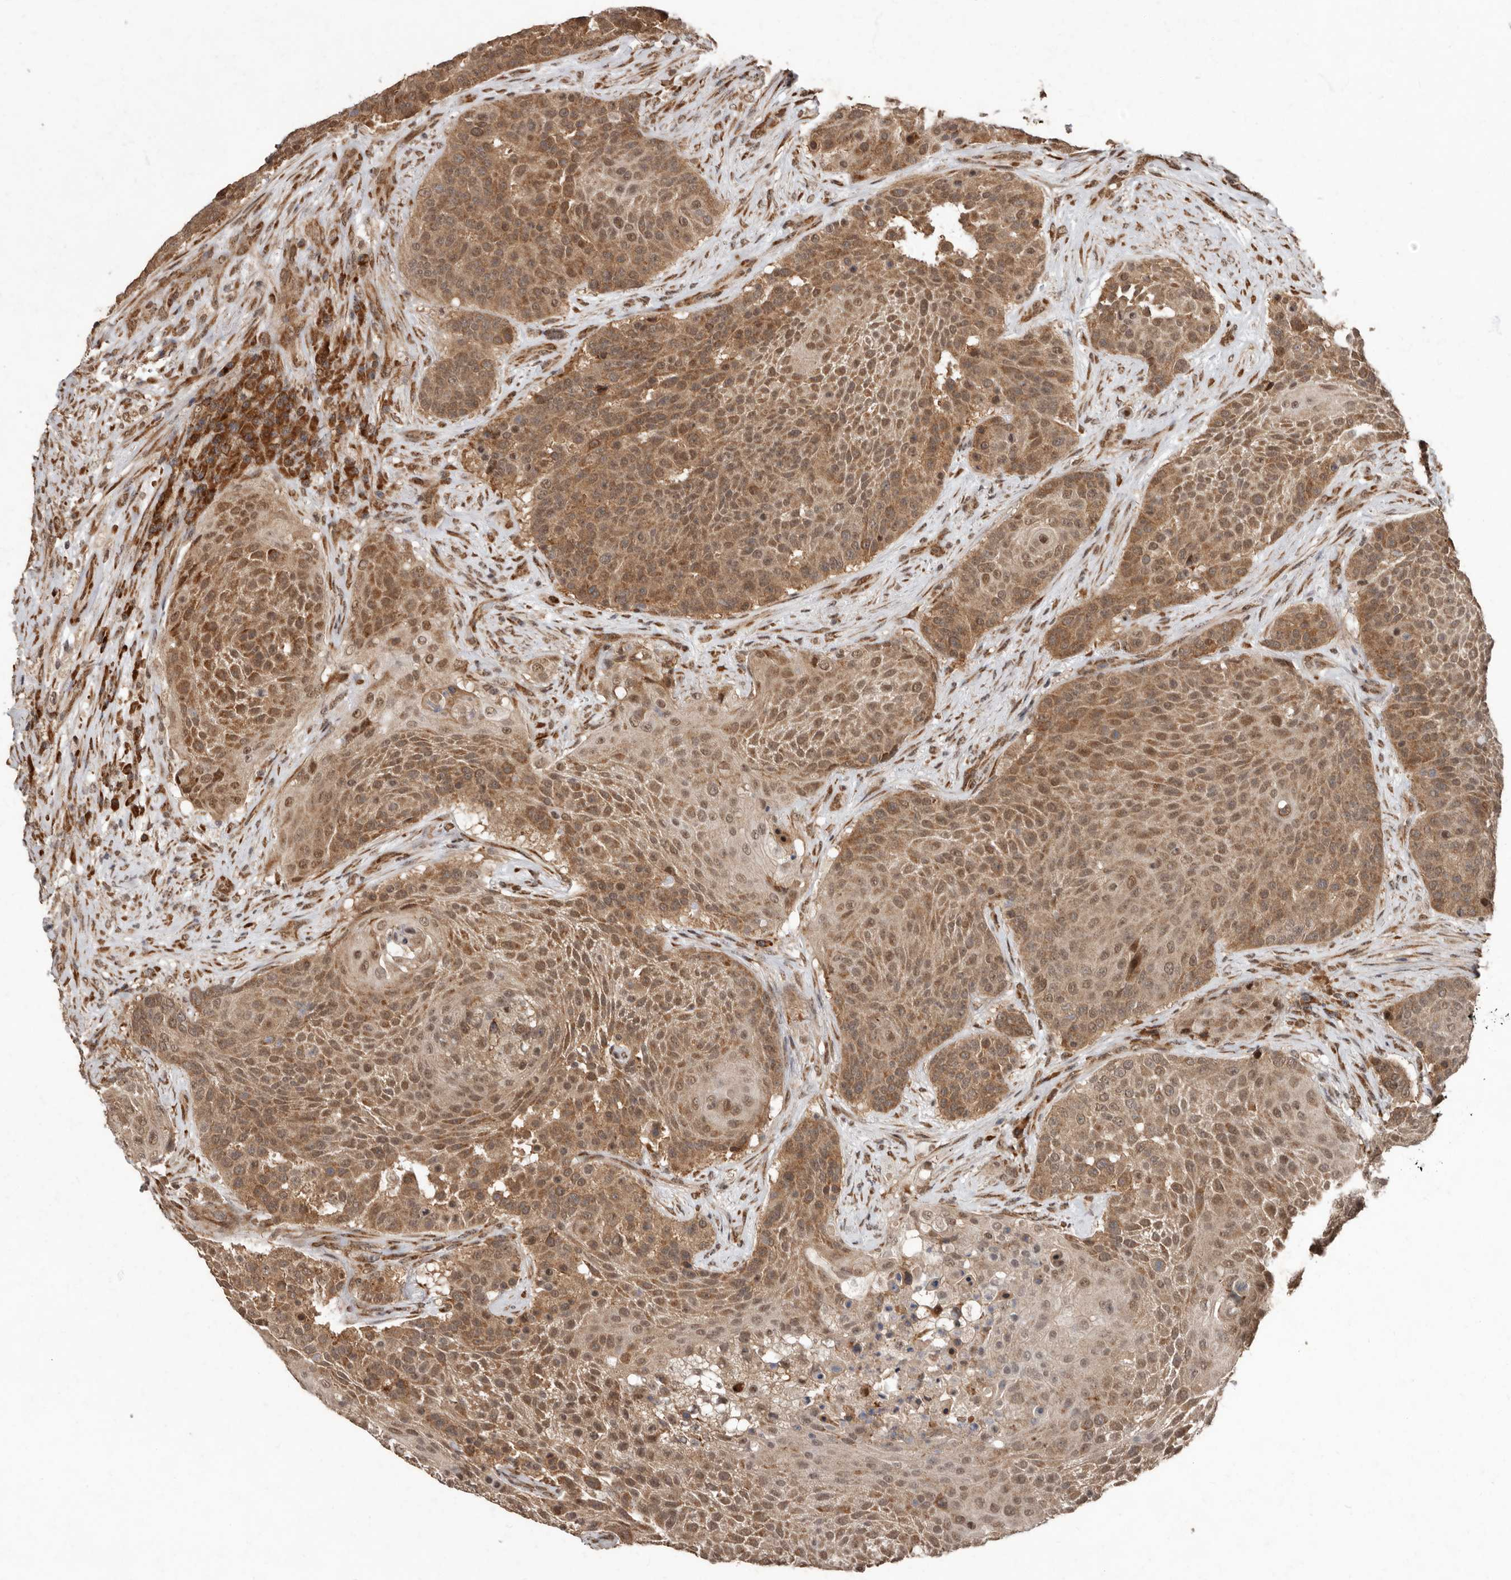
{"staining": {"intensity": "moderate", "quantity": ">75%", "location": "cytoplasmic/membranous,nuclear"}, "tissue": "urothelial cancer", "cell_type": "Tumor cells", "image_type": "cancer", "snomed": [{"axis": "morphology", "description": "Urothelial carcinoma, High grade"}, {"axis": "topography", "description": "Urinary bladder"}], "caption": "Moderate cytoplasmic/membranous and nuclear staining is identified in about >75% of tumor cells in urothelial carcinoma (high-grade).", "gene": "LRGUK", "patient": {"sex": "female", "age": 63}}